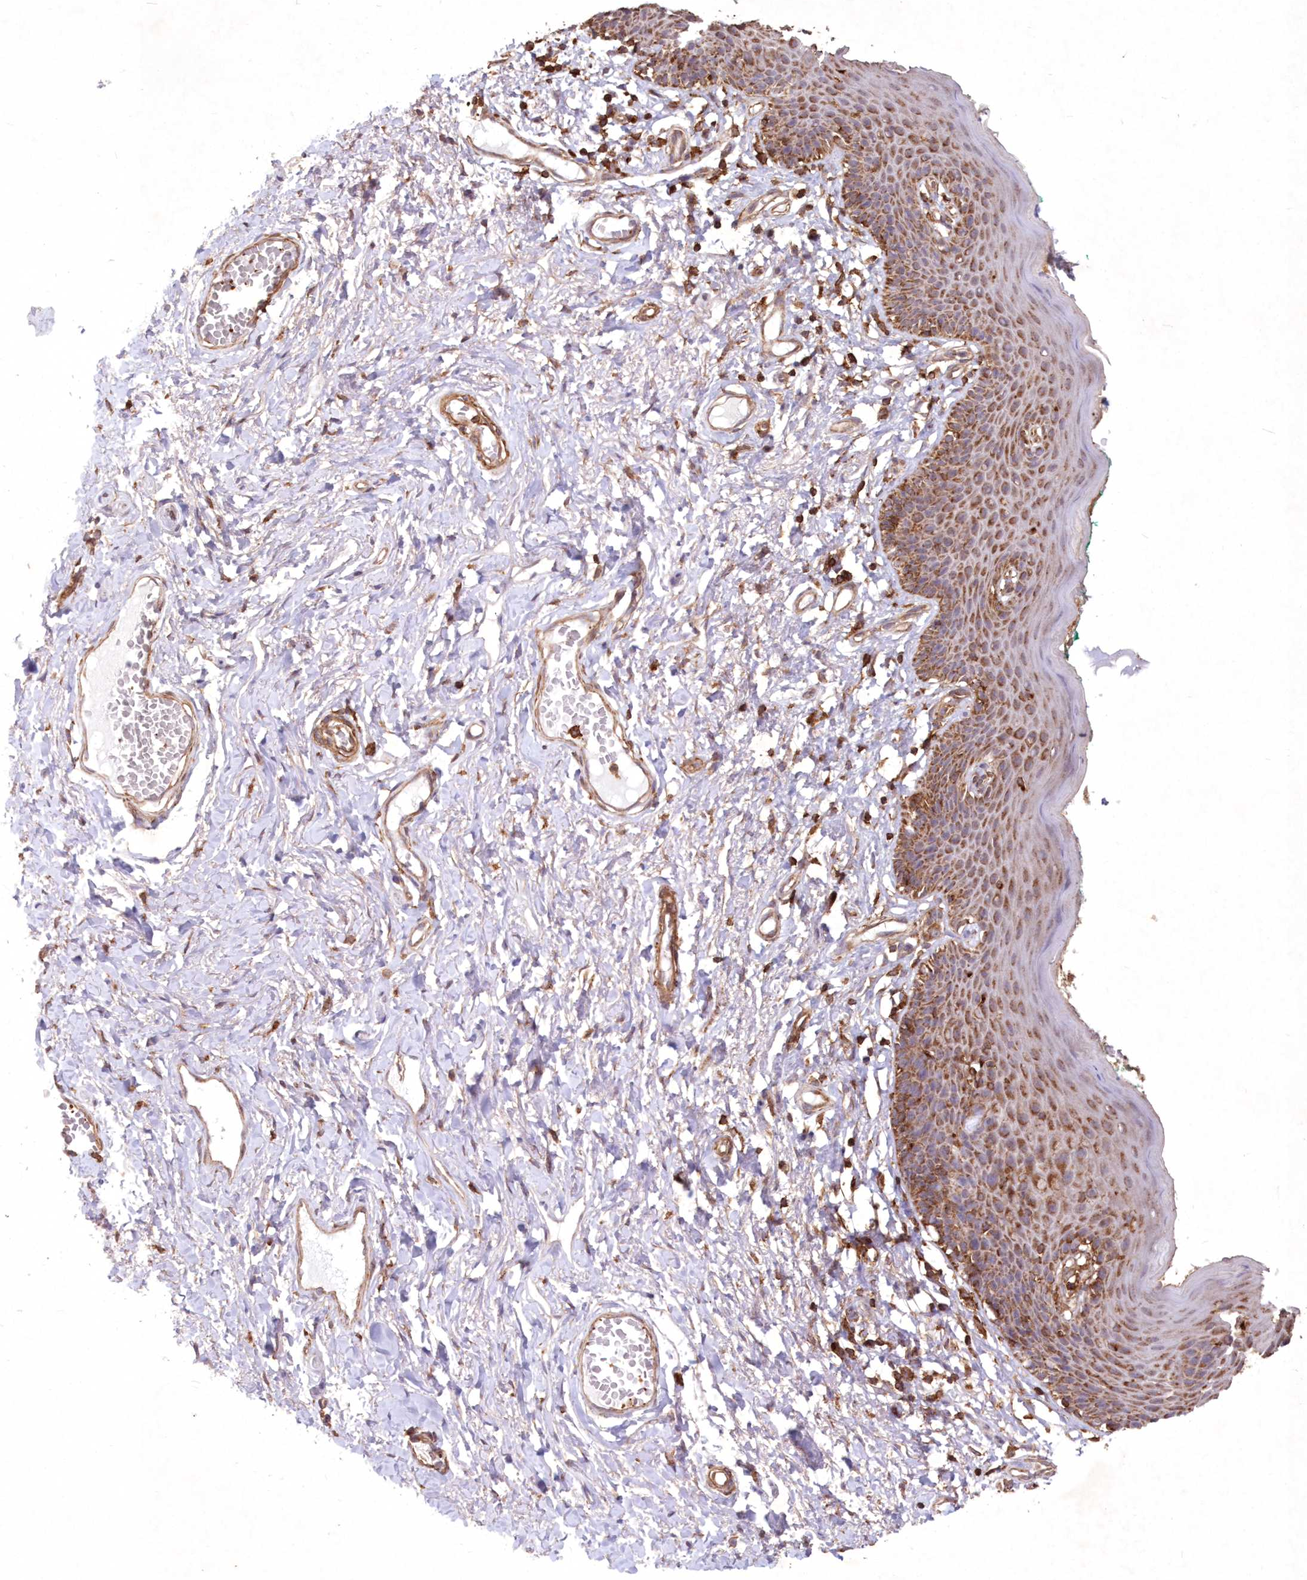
{"staining": {"intensity": "moderate", "quantity": ">75%", "location": "cytoplasmic/membranous"}, "tissue": "skin", "cell_type": "Epidermal cells", "image_type": "normal", "snomed": [{"axis": "morphology", "description": "Normal tissue, NOS"}, {"axis": "topography", "description": "Vulva"}], "caption": "Unremarkable skin reveals moderate cytoplasmic/membranous staining in about >75% of epidermal cells.", "gene": "TMEM139", "patient": {"sex": "female", "age": 66}}